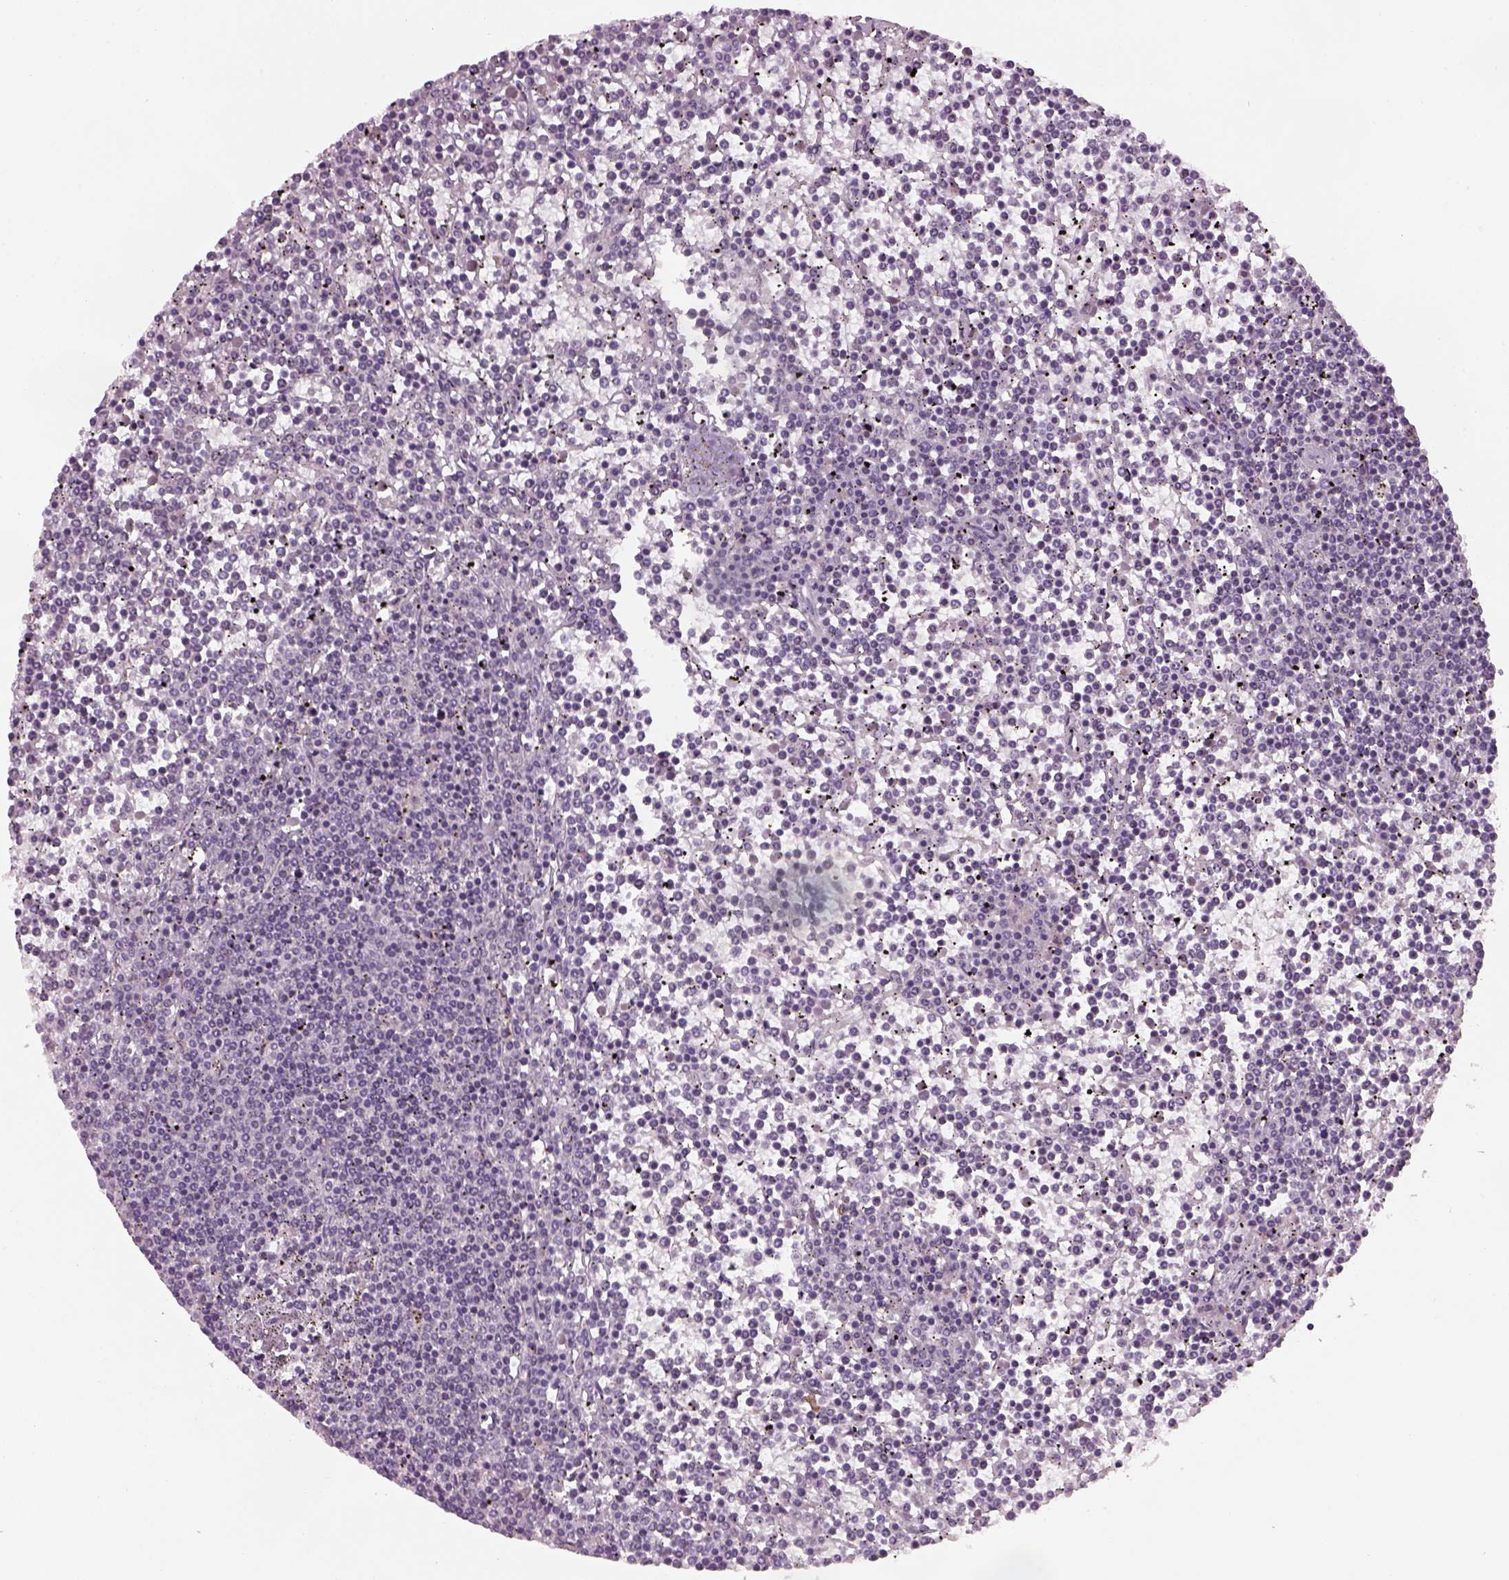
{"staining": {"intensity": "negative", "quantity": "none", "location": "none"}, "tissue": "lymphoma", "cell_type": "Tumor cells", "image_type": "cancer", "snomed": [{"axis": "morphology", "description": "Malignant lymphoma, non-Hodgkin's type, Low grade"}, {"axis": "topography", "description": "Spleen"}], "caption": "This is an immunohistochemistry micrograph of lymphoma. There is no staining in tumor cells.", "gene": "GDNF", "patient": {"sex": "female", "age": 19}}